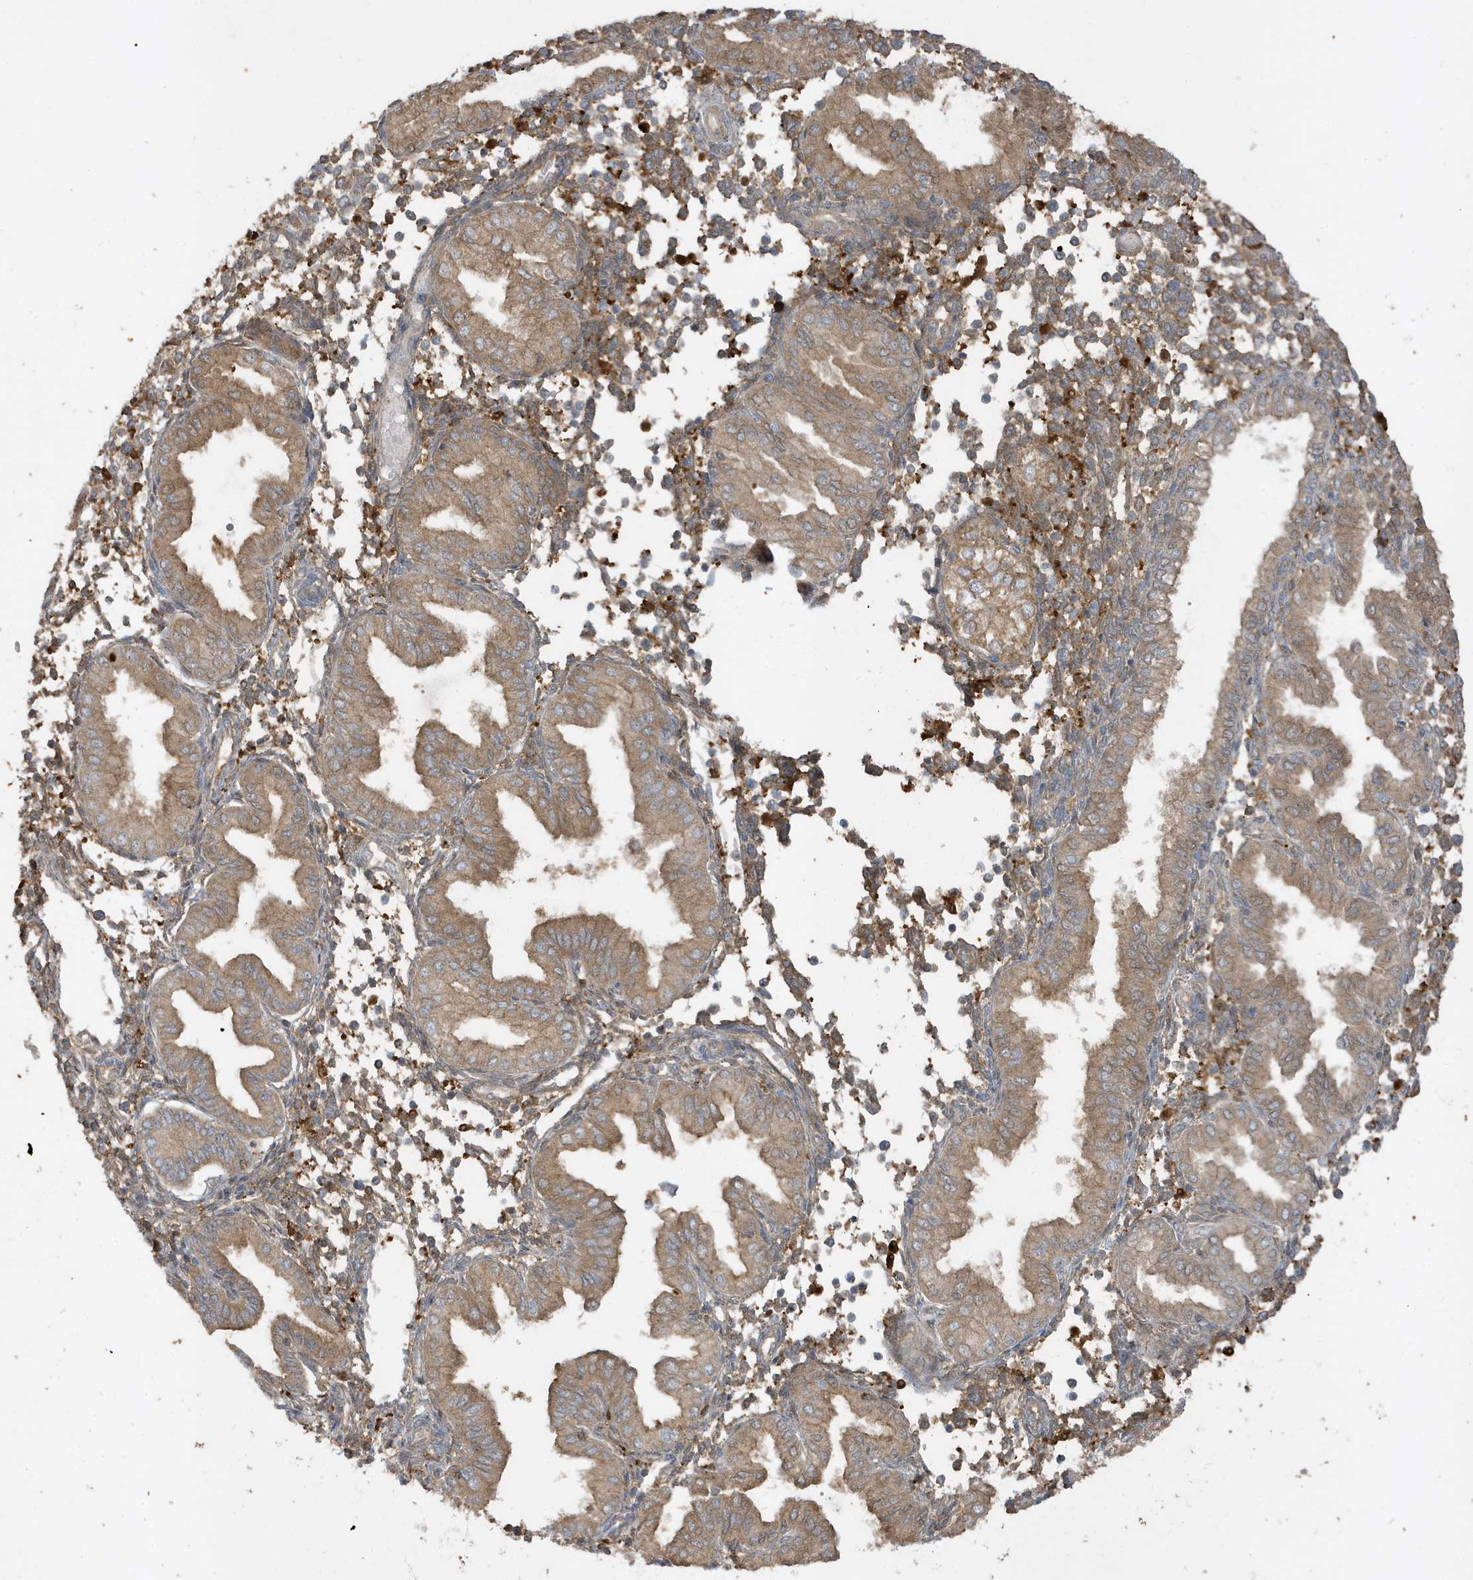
{"staining": {"intensity": "moderate", "quantity": "25%-75%", "location": "cytoplasmic/membranous"}, "tissue": "endometrium", "cell_type": "Cells in endometrial stroma", "image_type": "normal", "snomed": [{"axis": "morphology", "description": "Normal tissue, NOS"}, {"axis": "topography", "description": "Endometrium"}], "caption": "Immunohistochemistry micrograph of benign endometrium stained for a protein (brown), which reveals medium levels of moderate cytoplasmic/membranous expression in about 25%-75% of cells in endometrial stroma.", "gene": "ABTB1", "patient": {"sex": "female", "age": 53}}